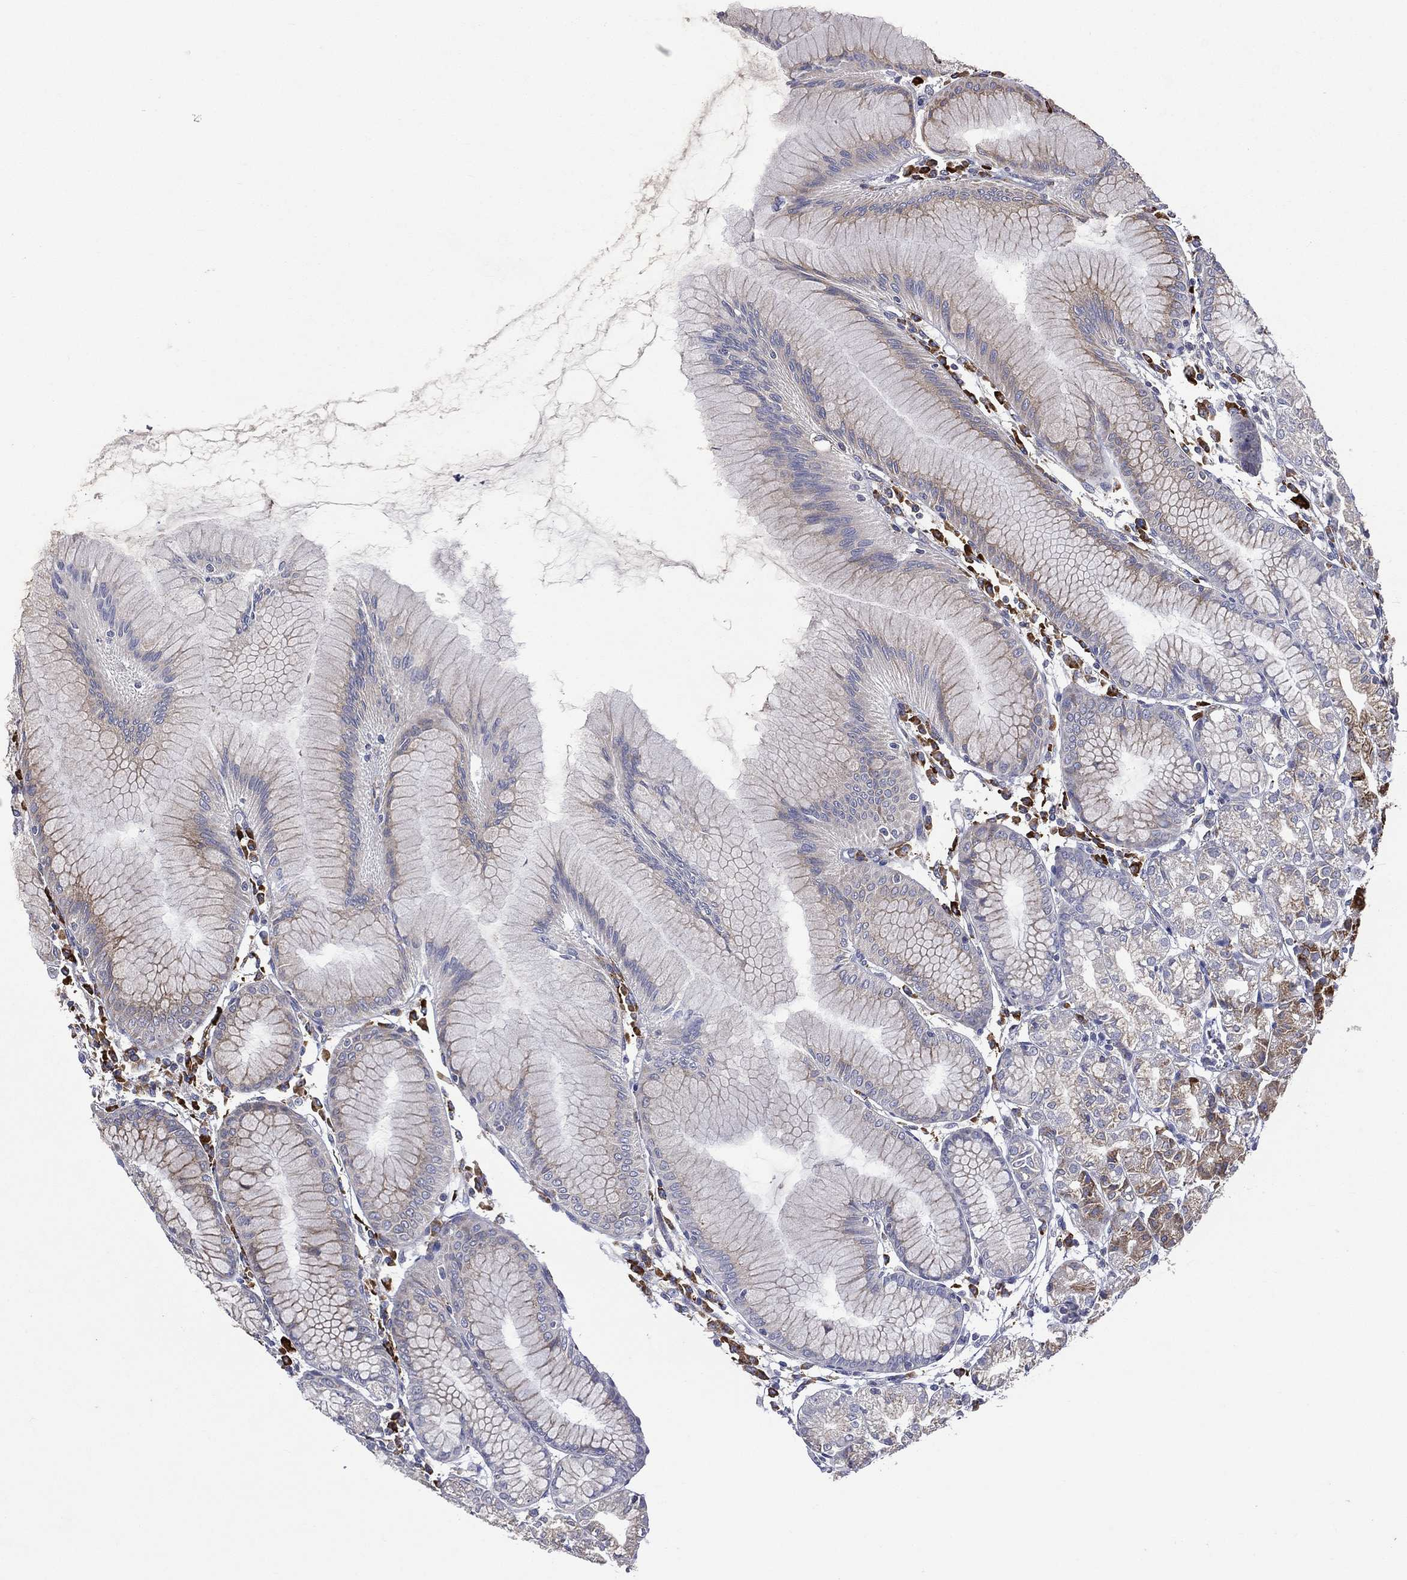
{"staining": {"intensity": "moderate", "quantity": "25%-75%", "location": "cytoplasmic/membranous"}, "tissue": "stomach", "cell_type": "Glandular cells", "image_type": "normal", "snomed": [{"axis": "morphology", "description": "Normal tissue, NOS"}, {"axis": "topography", "description": "Stomach"}], "caption": "Benign stomach exhibits moderate cytoplasmic/membranous positivity in about 25%-75% of glandular cells.", "gene": "C20orf96", "patient": {"sex": "female", "age": 57}}